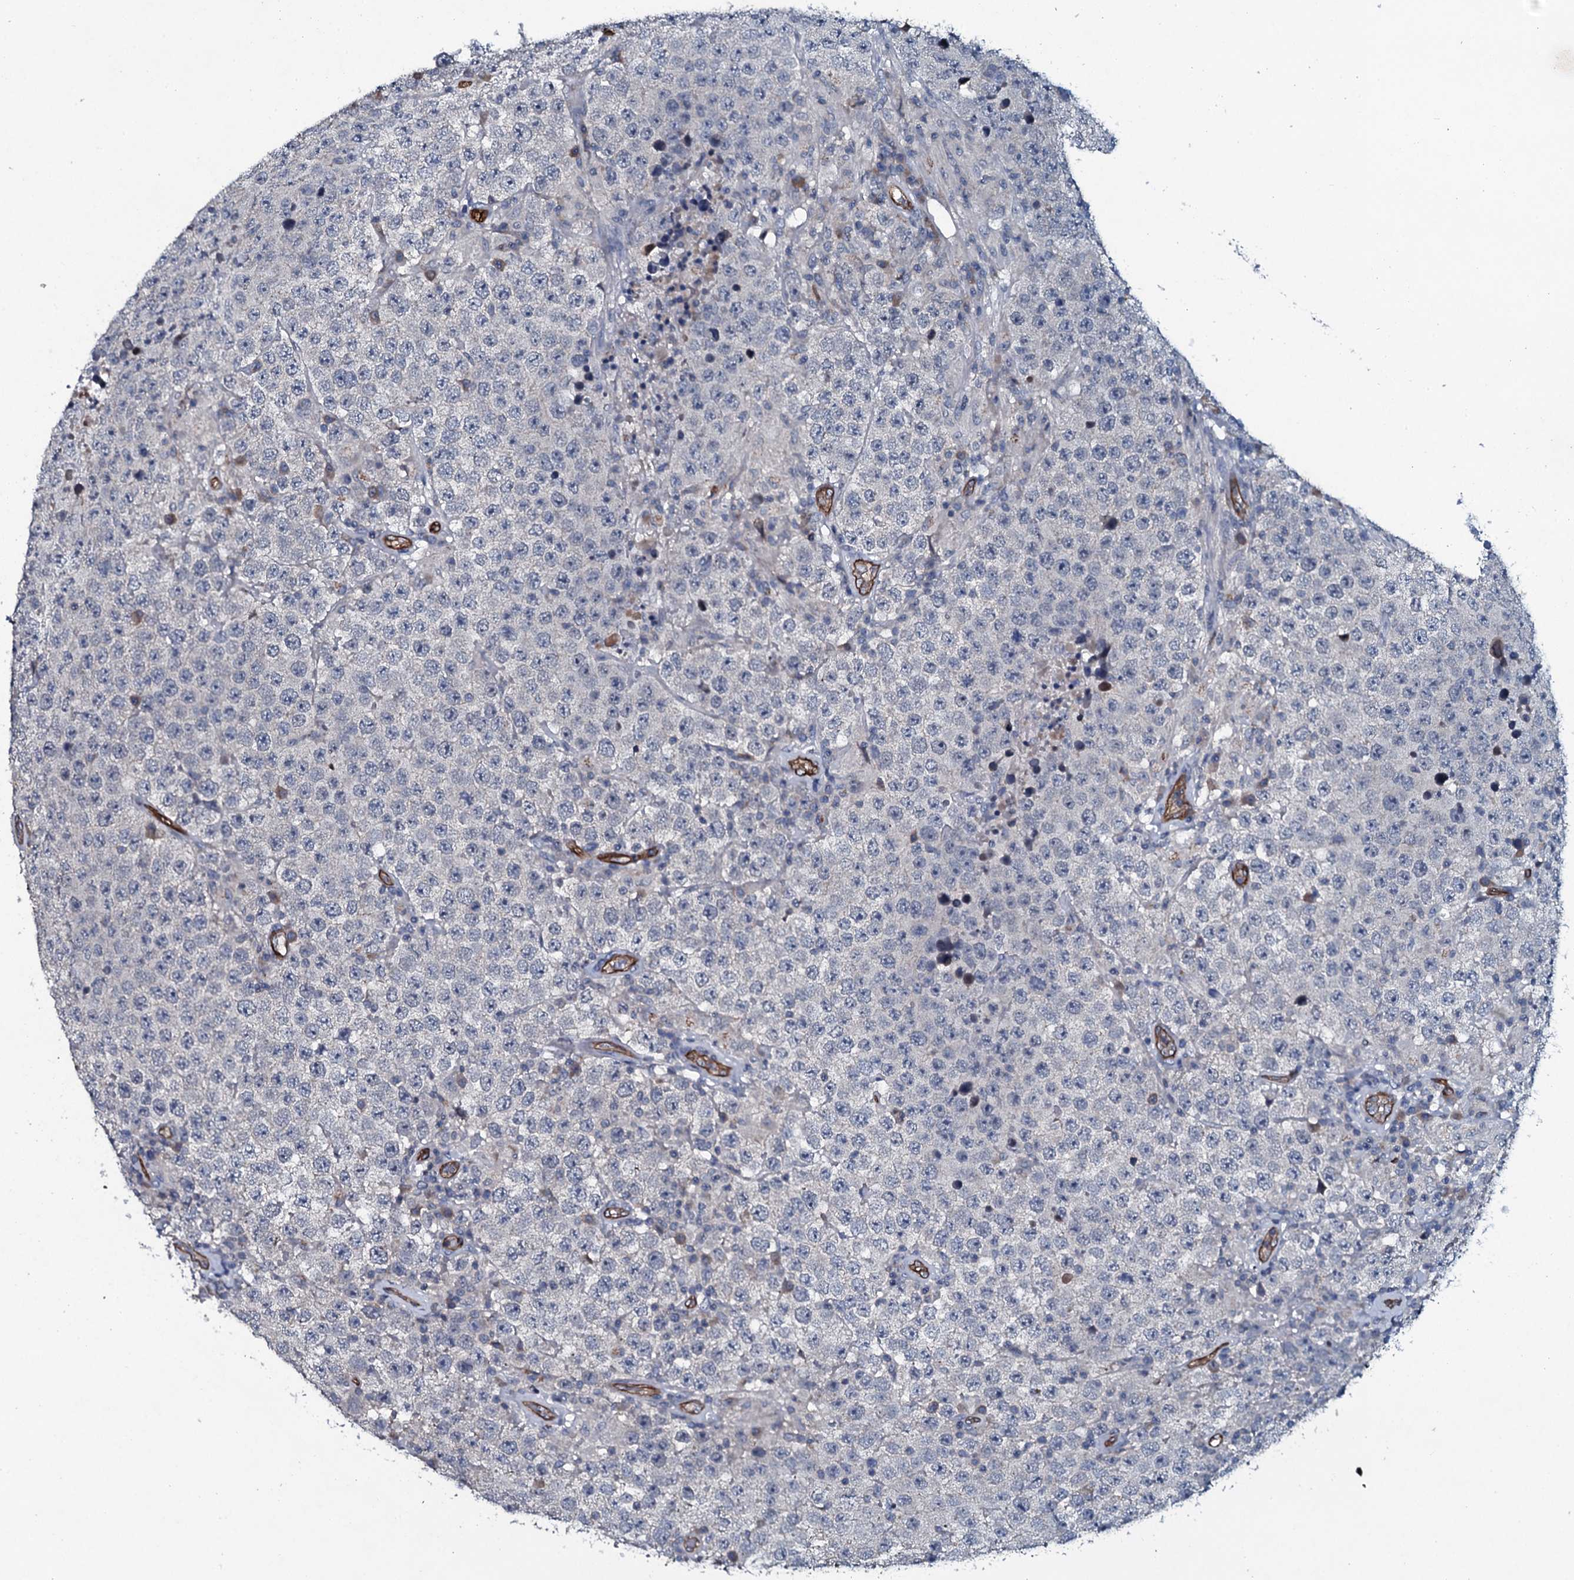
{"staining": {"intensity": "negative", "quantity": "none", "location": "none"}, "tissue": "testis cancer", "cell_type": "Tumor cells", "image_type": "cancer", "snomed": [{"axis": "morphology", "description": "Normal tissue, NOS"}, {"axis": "morphology", "description": "Urothelial carcinoma, High grade"}, {"axis": "morphology", "description": "Seminoma, NOS"}, {"axis": "morphology", "description": "Carcinoma, Embryonal, NOS"}, {"axis": "topography", "description": "Urinary bladder"}, {"axis": "topography", "description": "Testis"}], "caption": "Immunohistochemical staining of testis cancer reveals no significant staining in tumor cells. (DAB immunohistochemistry with hematoxylin counter stain).", "gene": "CLEC14A", "patient": {"sex": "male", "age": 41}}